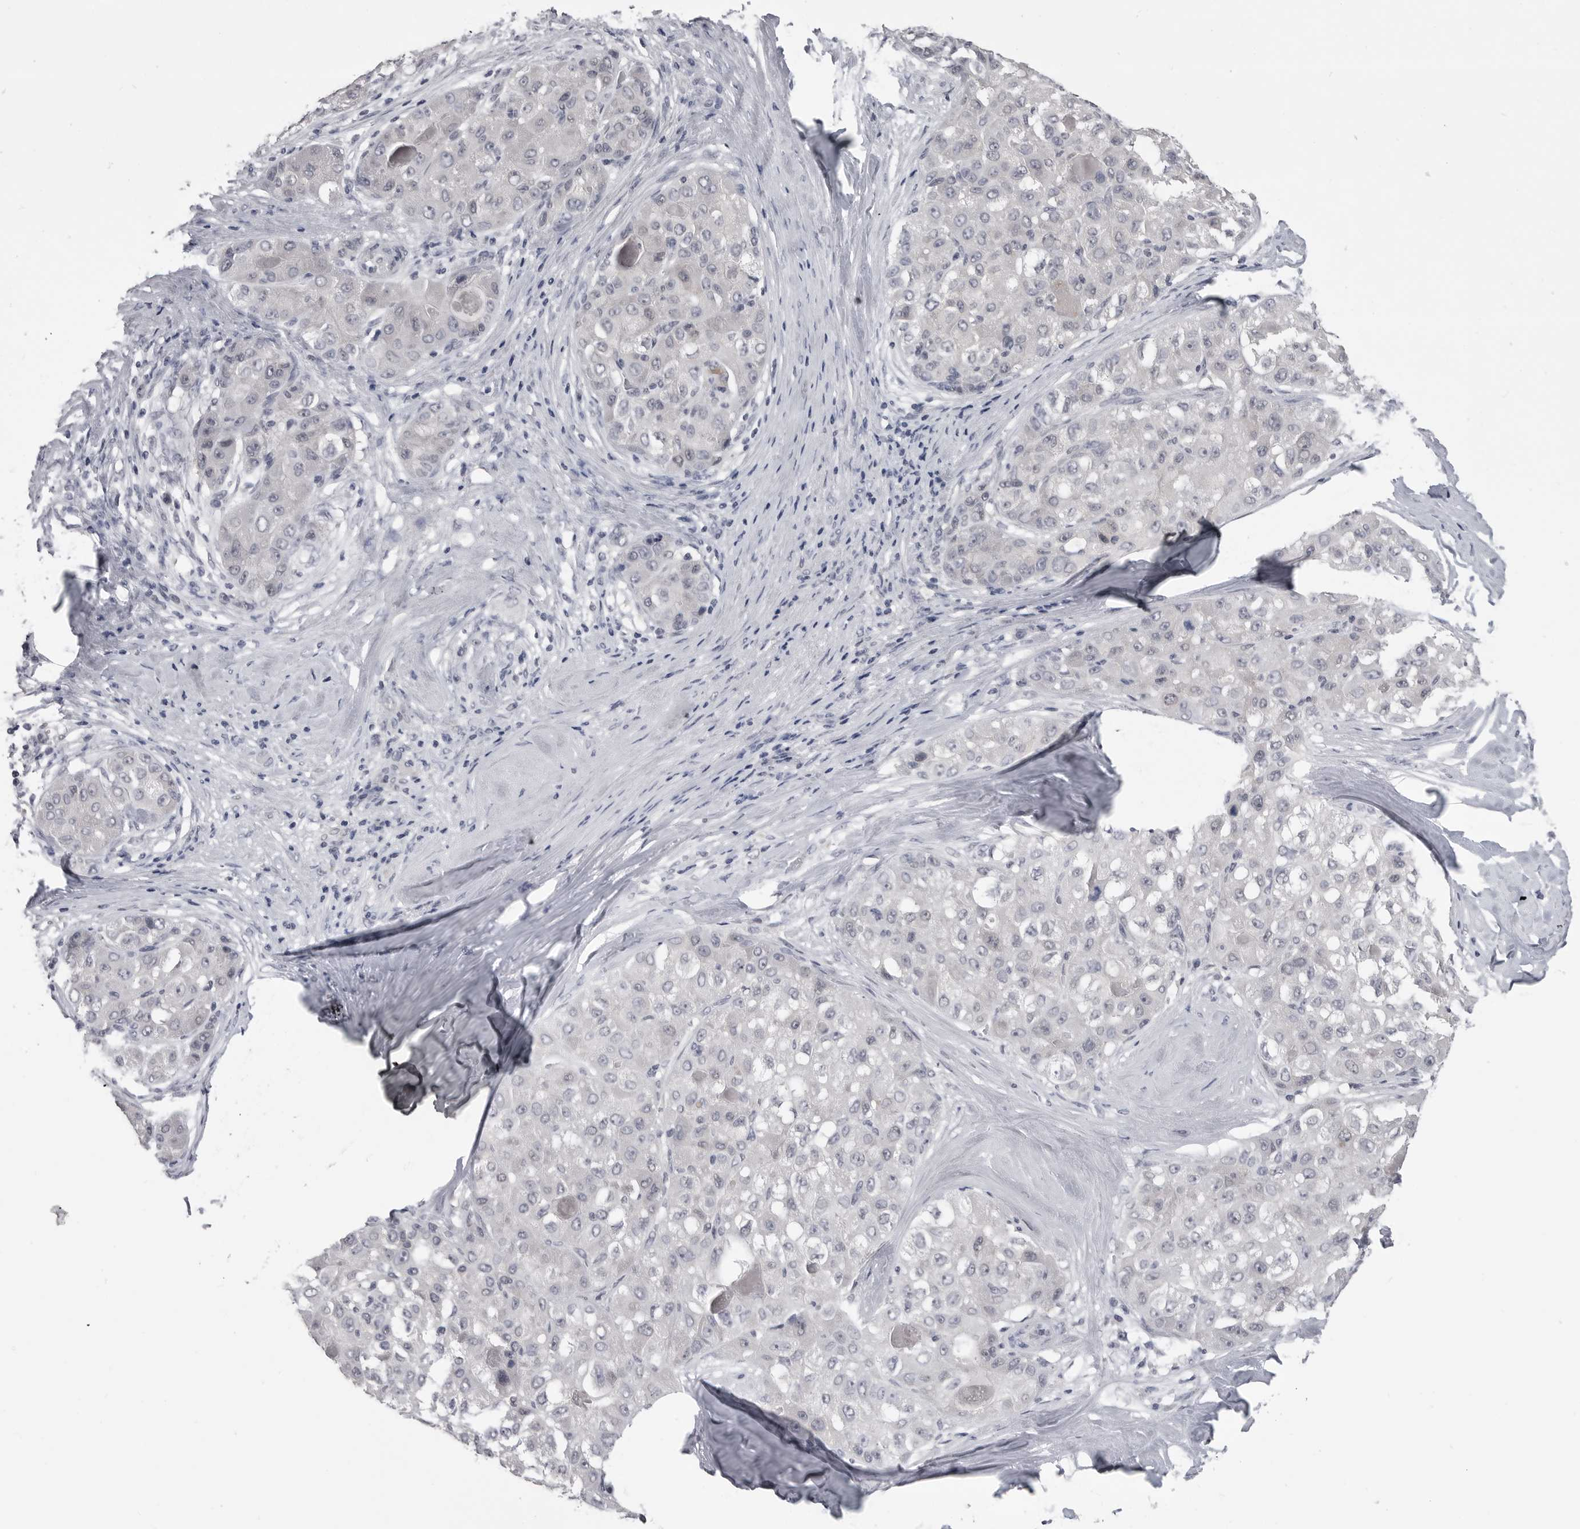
{"staining": {"intensity": "negative", "quantity": "none", "location": "none"}, "tissue": "liver cancer", "cell_type": "Tumor cells", "image_type": "cancer", "snomed": [{"axis": "morphology", "description": "Carcinoma, Hepatocellular, NOS"}, {"axis": "topography", "description": "Liver"}], "caption": "This is a photomicrograph of immunohistochemistry staining of hepatocellular carcinoma (liver), which shows no expression in tumor cells. The staining is performed using DAB (3,3'-diaminobenzidine) brown chromogen with nuclei counter-stained in using hematoxylin.", "gene": "DLG2", "patient": {"sex": "male", "age": 80}}